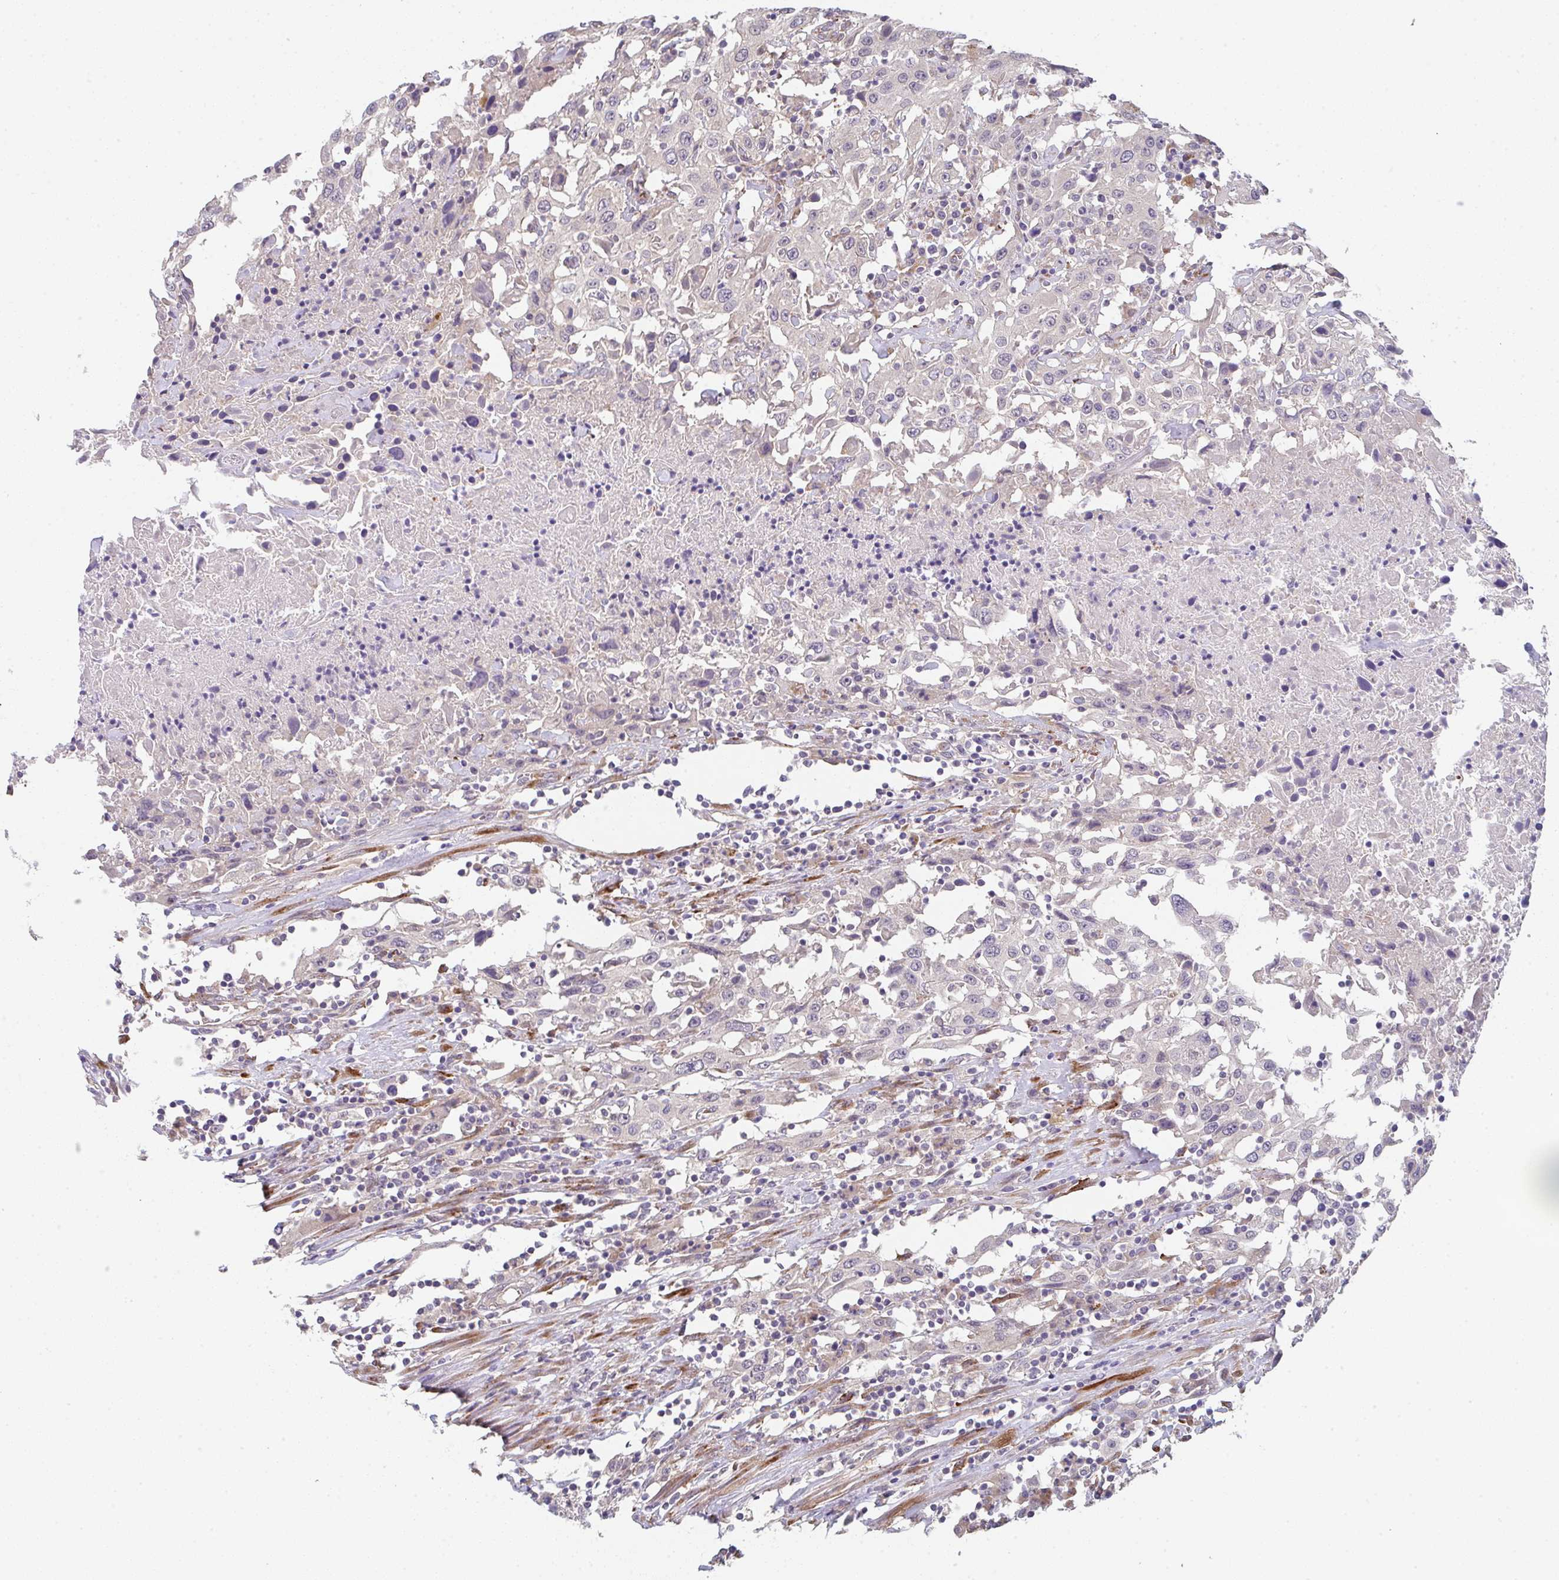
{"staining": {"intensity": "negative", "quantity": "none", "location": "none"}, "tissue": "urothelial cancer", "cell_type": "Tumor cells", "image_type": "cancer", "snomed": [{"axis": "morphology", "description": "Urothelial carcinoma, High grade"}, {"axis": "topography", "description": "Urinary bladder"}], "caption": "An IHC image of high-grade urothelial carcinoma is shown. There is no staining in tumor cells of high-grade urothelial carcinoma.", "gene": "TSPAN31", "patient": {"sex": "male", "age": 61}}